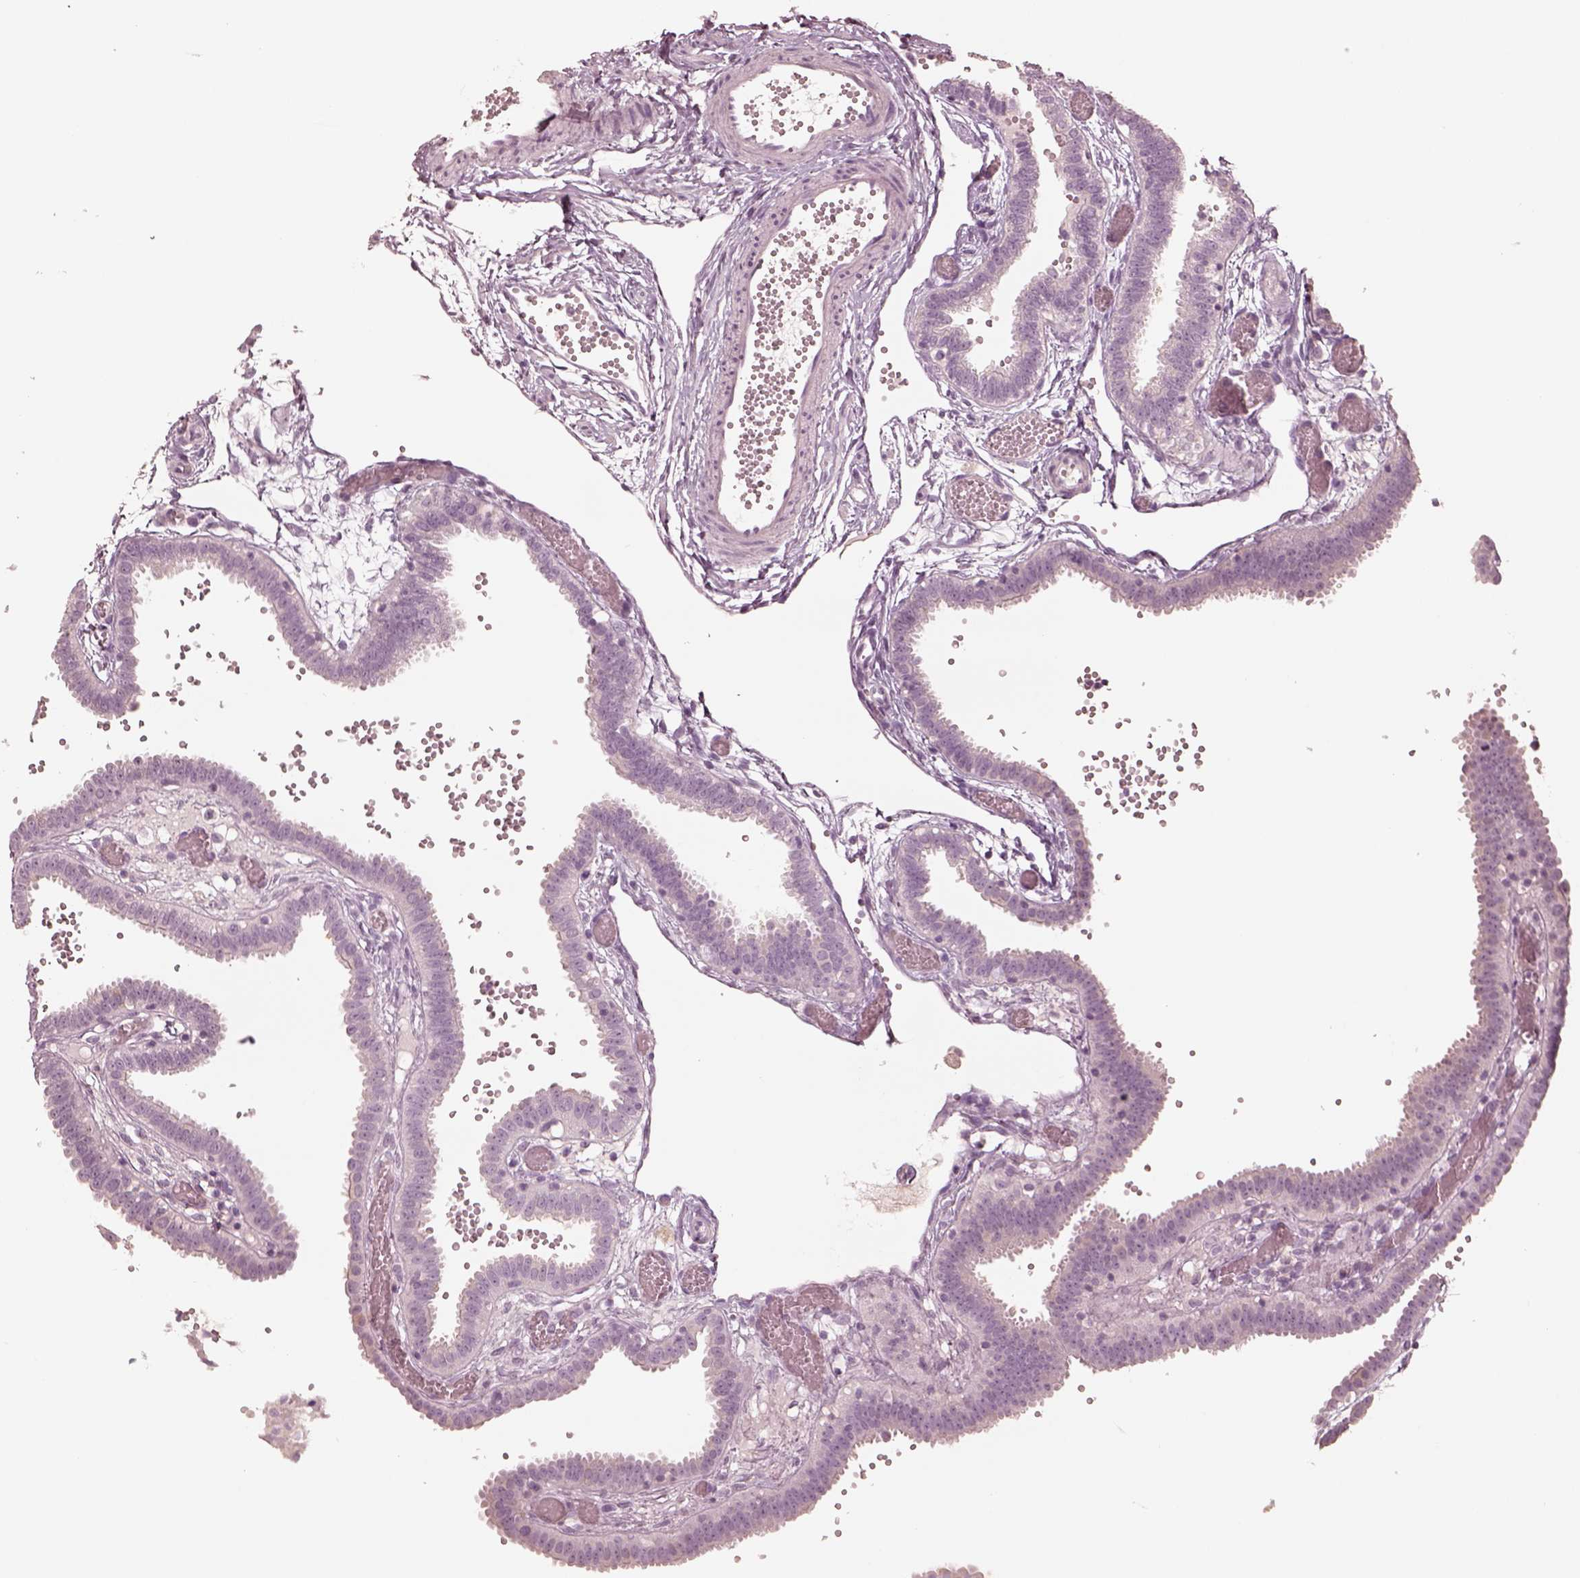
{"staining": {"intensity": "moderate", "quantity": "<25%", "location": "cytoplasmic/membranous"}, "tissue": "fallopian tube", "cell_type": "Glandular cells", "image_type": "normal", "snomed": [{"axis": "morphology", "description": "Normal tissue, NOS"}, {"axis": "topography", "description": "Fallopian tube"}], "caption": "Immunohistochemistry histopathology image of normal fallopian tube: fallopian tube stained using IHC exhibits low levels of moderate protein expression localized specifically in the cytoplasmic/membranous of glandular cells, appearing as a cytoplasmic/membranous brown color.", "gene": "DNAAF9", "patient": {"sex": "female", "age": 37}}